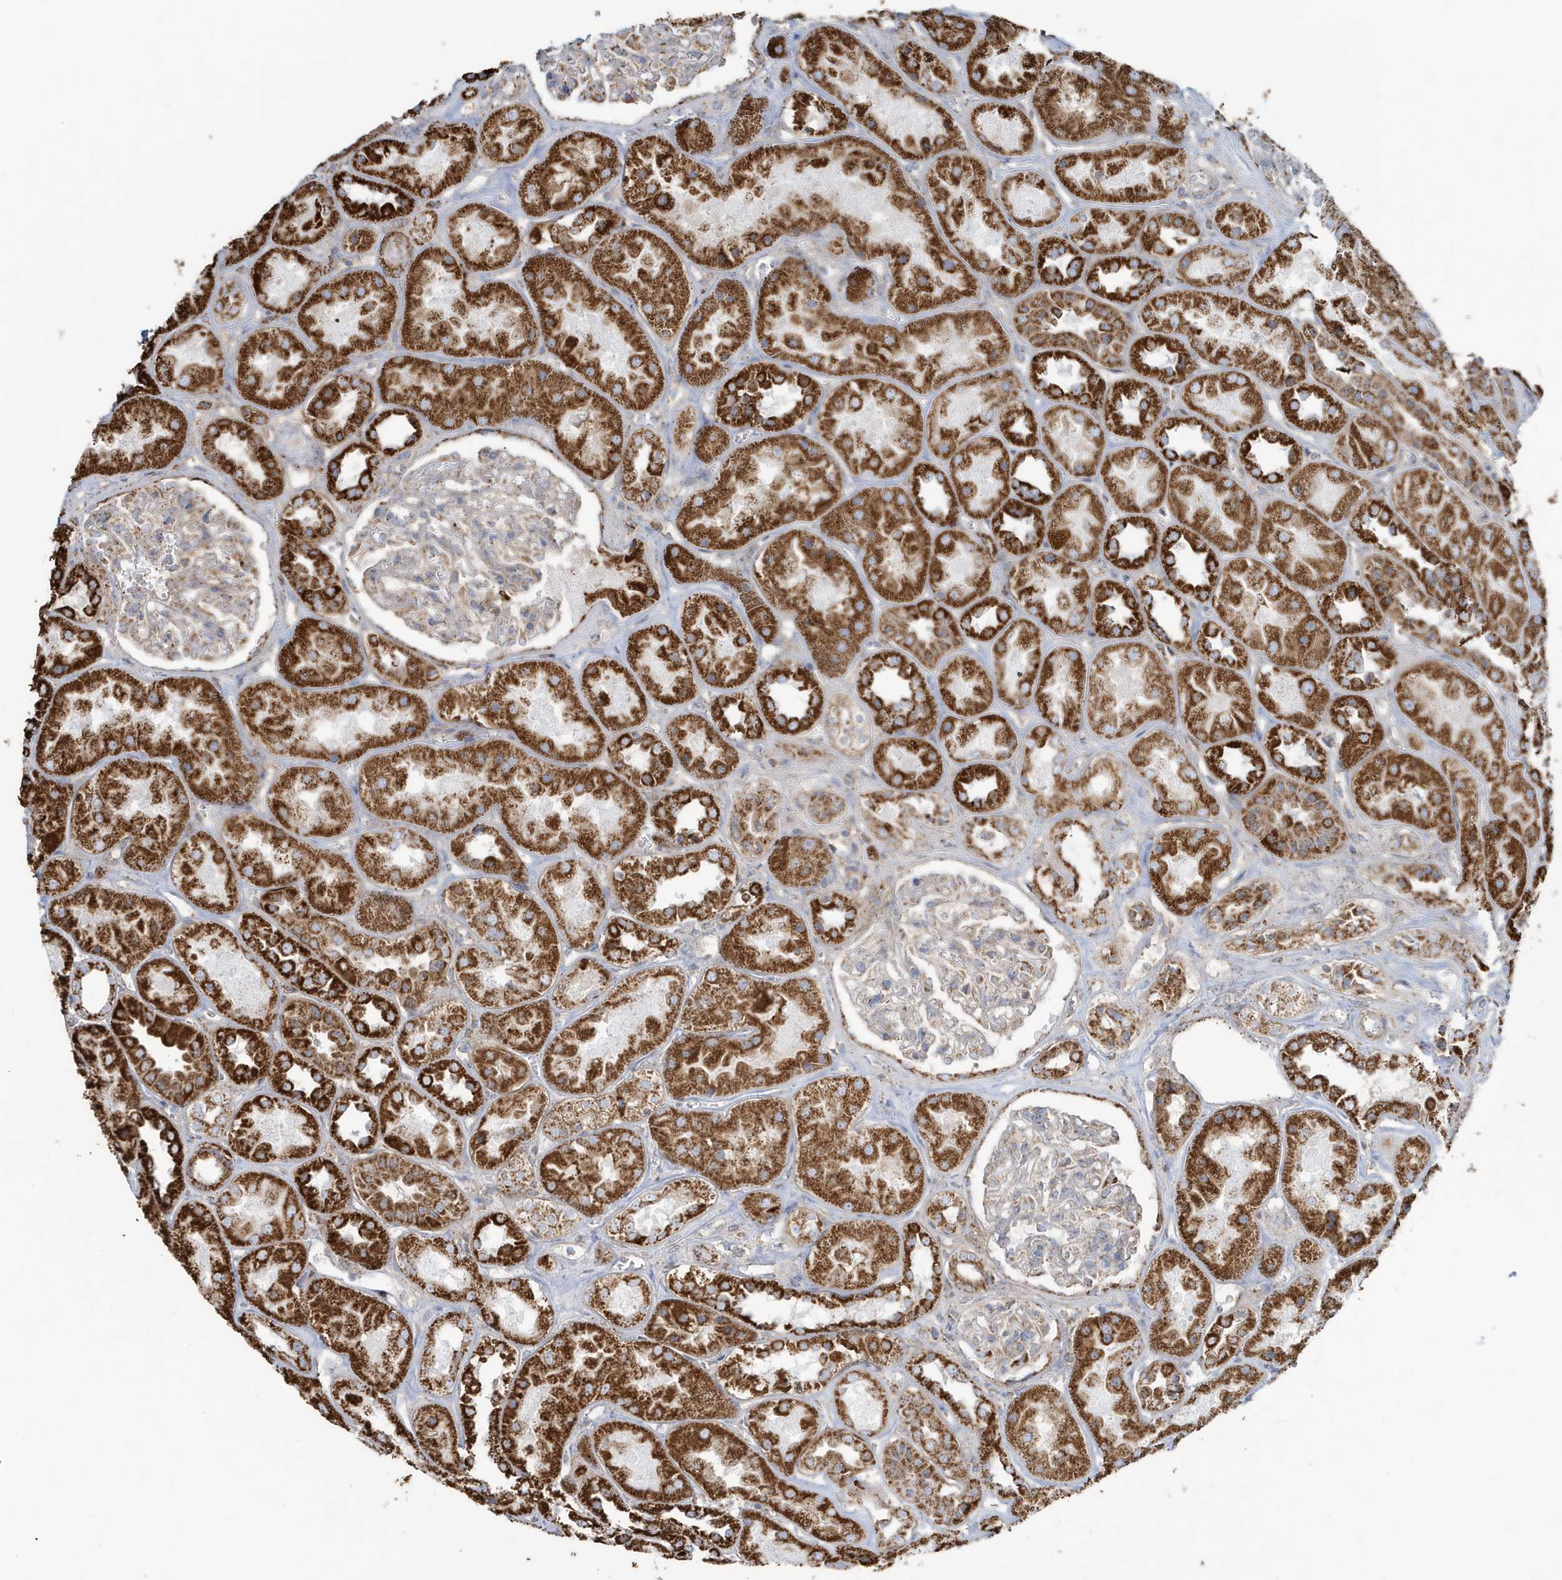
{"staining": {"intensity": "moderate", "quantity": "<25%", "location": "cytoplasmic/membranous"}, "tissue": "kidney", "cell_type": "Cells in glomeruli", "image_type": "normal", "snomed": [{"axis": "morphology", "description": "Normal tissue, NOS"}, {"axis": "topography", "description": "Kidney"}], "caption": "Brown immunohistochemical staining in unremarkable kidney demonstrates moderate cytoplasmic/membranous expression in about <25% of cells in glomeruli. (IHC, brightfield microscopy, high magnification).", "gene": "RAB11FIP3", "patient": {"sex": "male", "age": 70}}